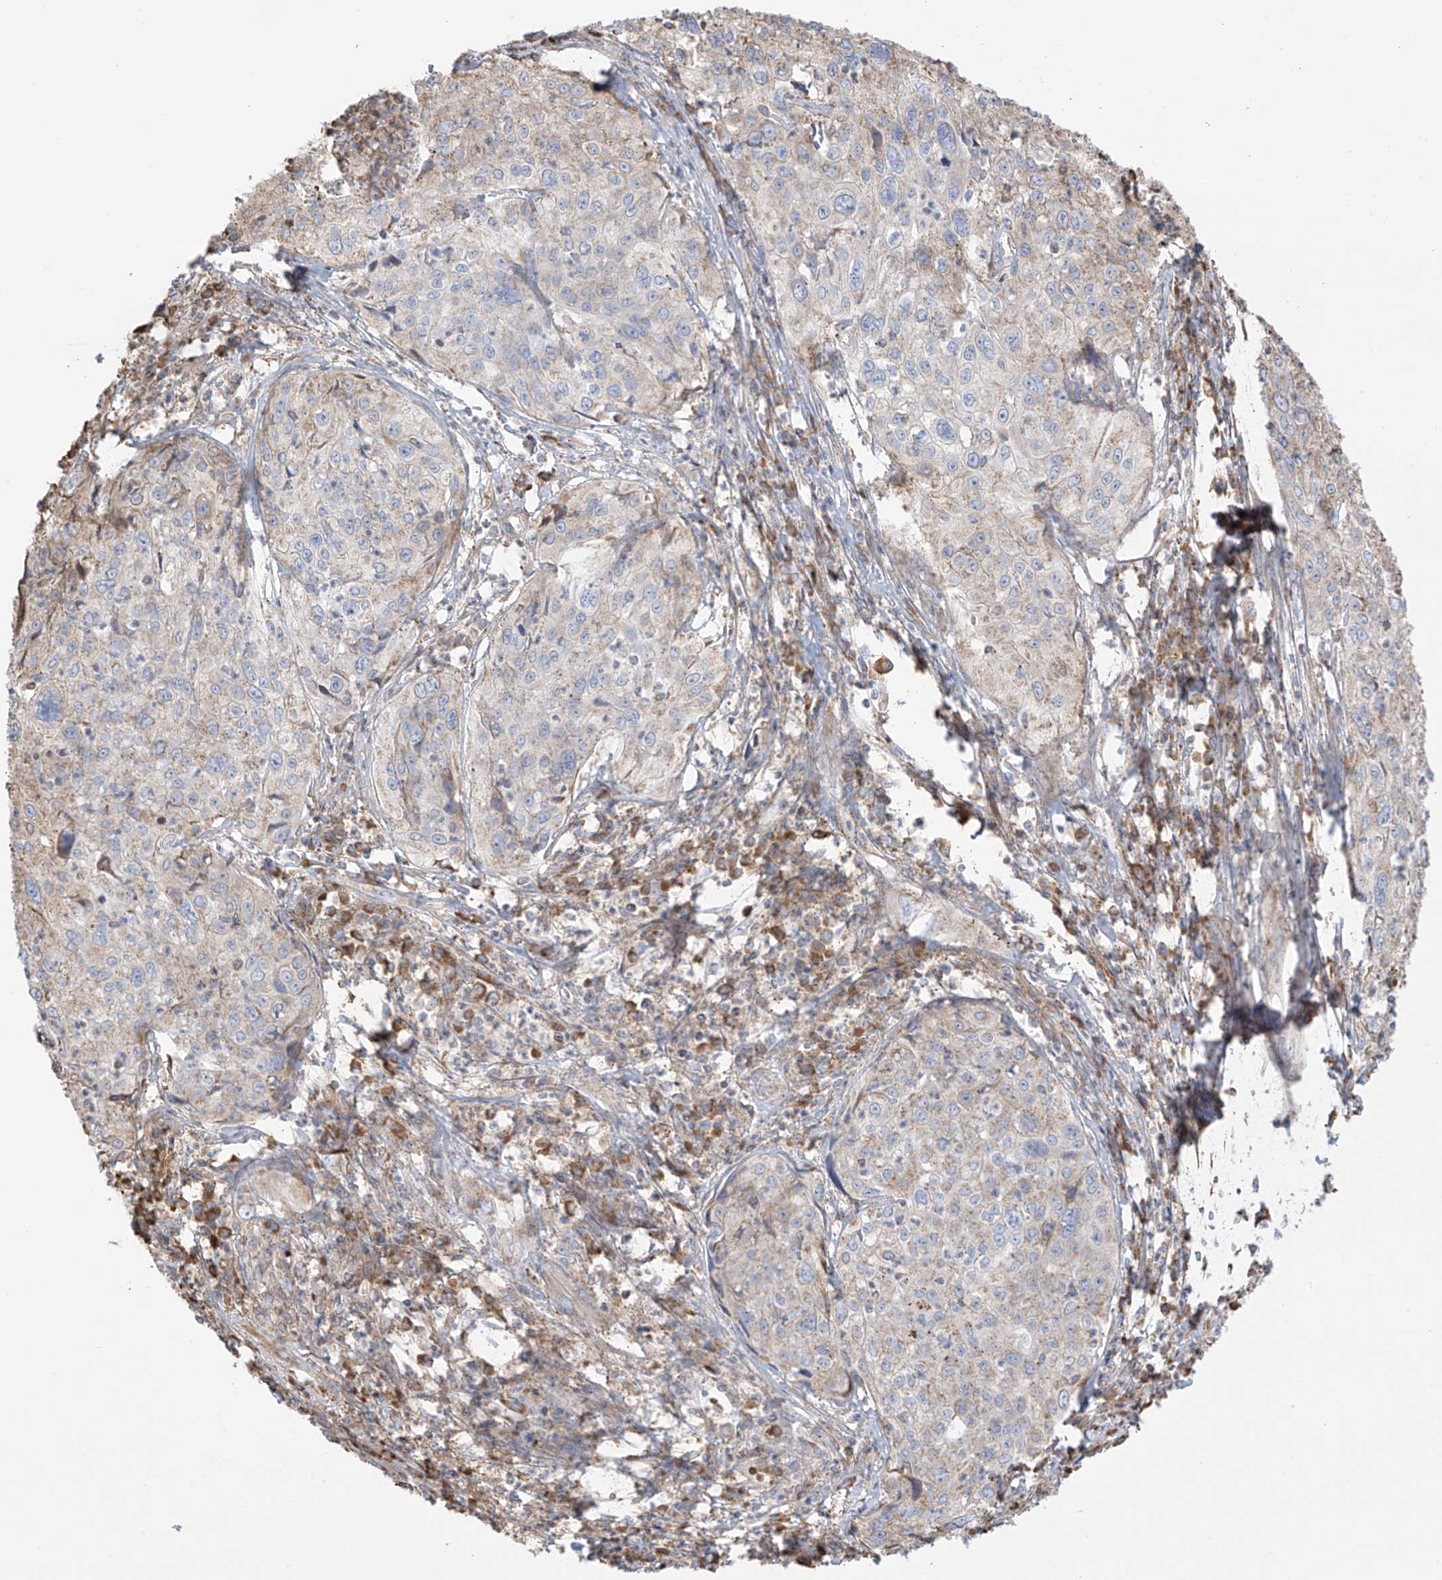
{"staining": {"intensity": "weak", "quantity": "25%-75%", "location": "cytoplasmic/membranous"}, "tissue": "cervical cancer", "cell_type": "Tumor cells", "image_type": "cancer", "snomed": [{"axis": "morphology", "description": "Squamous cell carcinoma, NOS"}, {"axis": "topography", "description": "Cervix"}], "caption": "High-magnification brightfield microscopy of squamous cell carcinoma (cervical) stained with DAB (brown) and counterstained with hematoxylin (blue). tumor cells exhibit weak cytoplasmic/membranous positivity is present in about25%-75% of cells. (DAB = brown stain, brightfield microscopy at high magnification).", "gene": "XKR3", "patient": {"sex": "female", "age": 31}}